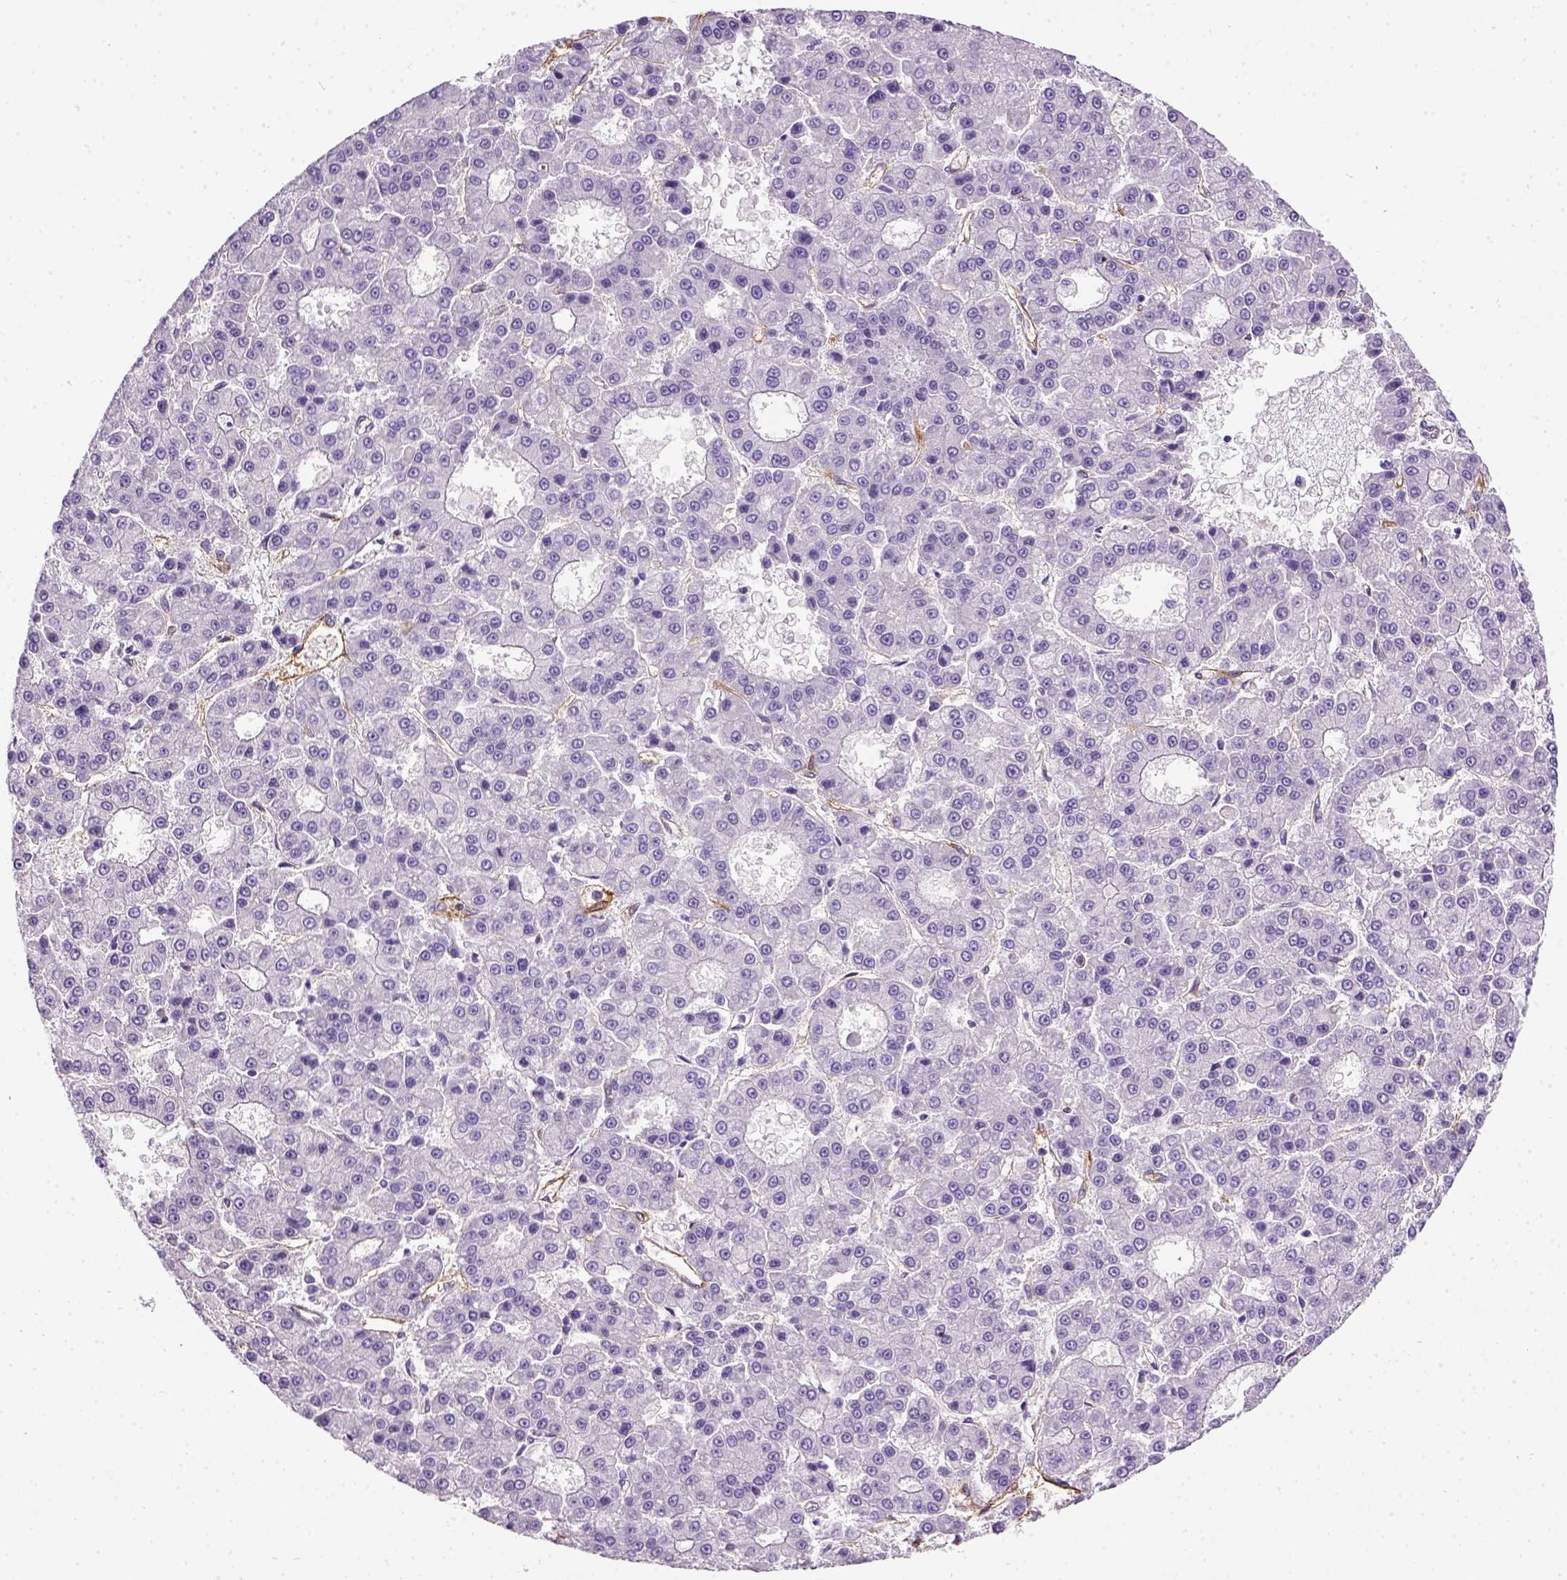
{"staining": {"intensity": "negative", "quantity": "none", "location": "none"}, "tissue": "liver cancer", "cell_type": "Tumor cells", "image_type": "cancer", "snomed": [{"axis": "morphology", "description": "Carcinoma, Hepatocellular, NOS"}, {"axis": "topography", "description": "Liver"}], "caption": "High magnification brightfield microscopy of liver cancer stained with DAB (brown) and counterstained with hematoxylin (blue): tumor cells show no significant staining. Brightfield microscopy of immunohistochemistry stained with DAB (brown) and hematoxylin (blue), captured at high magnification.", "gene": "ENG", "patient": {"sex": "male", "age": 70}}